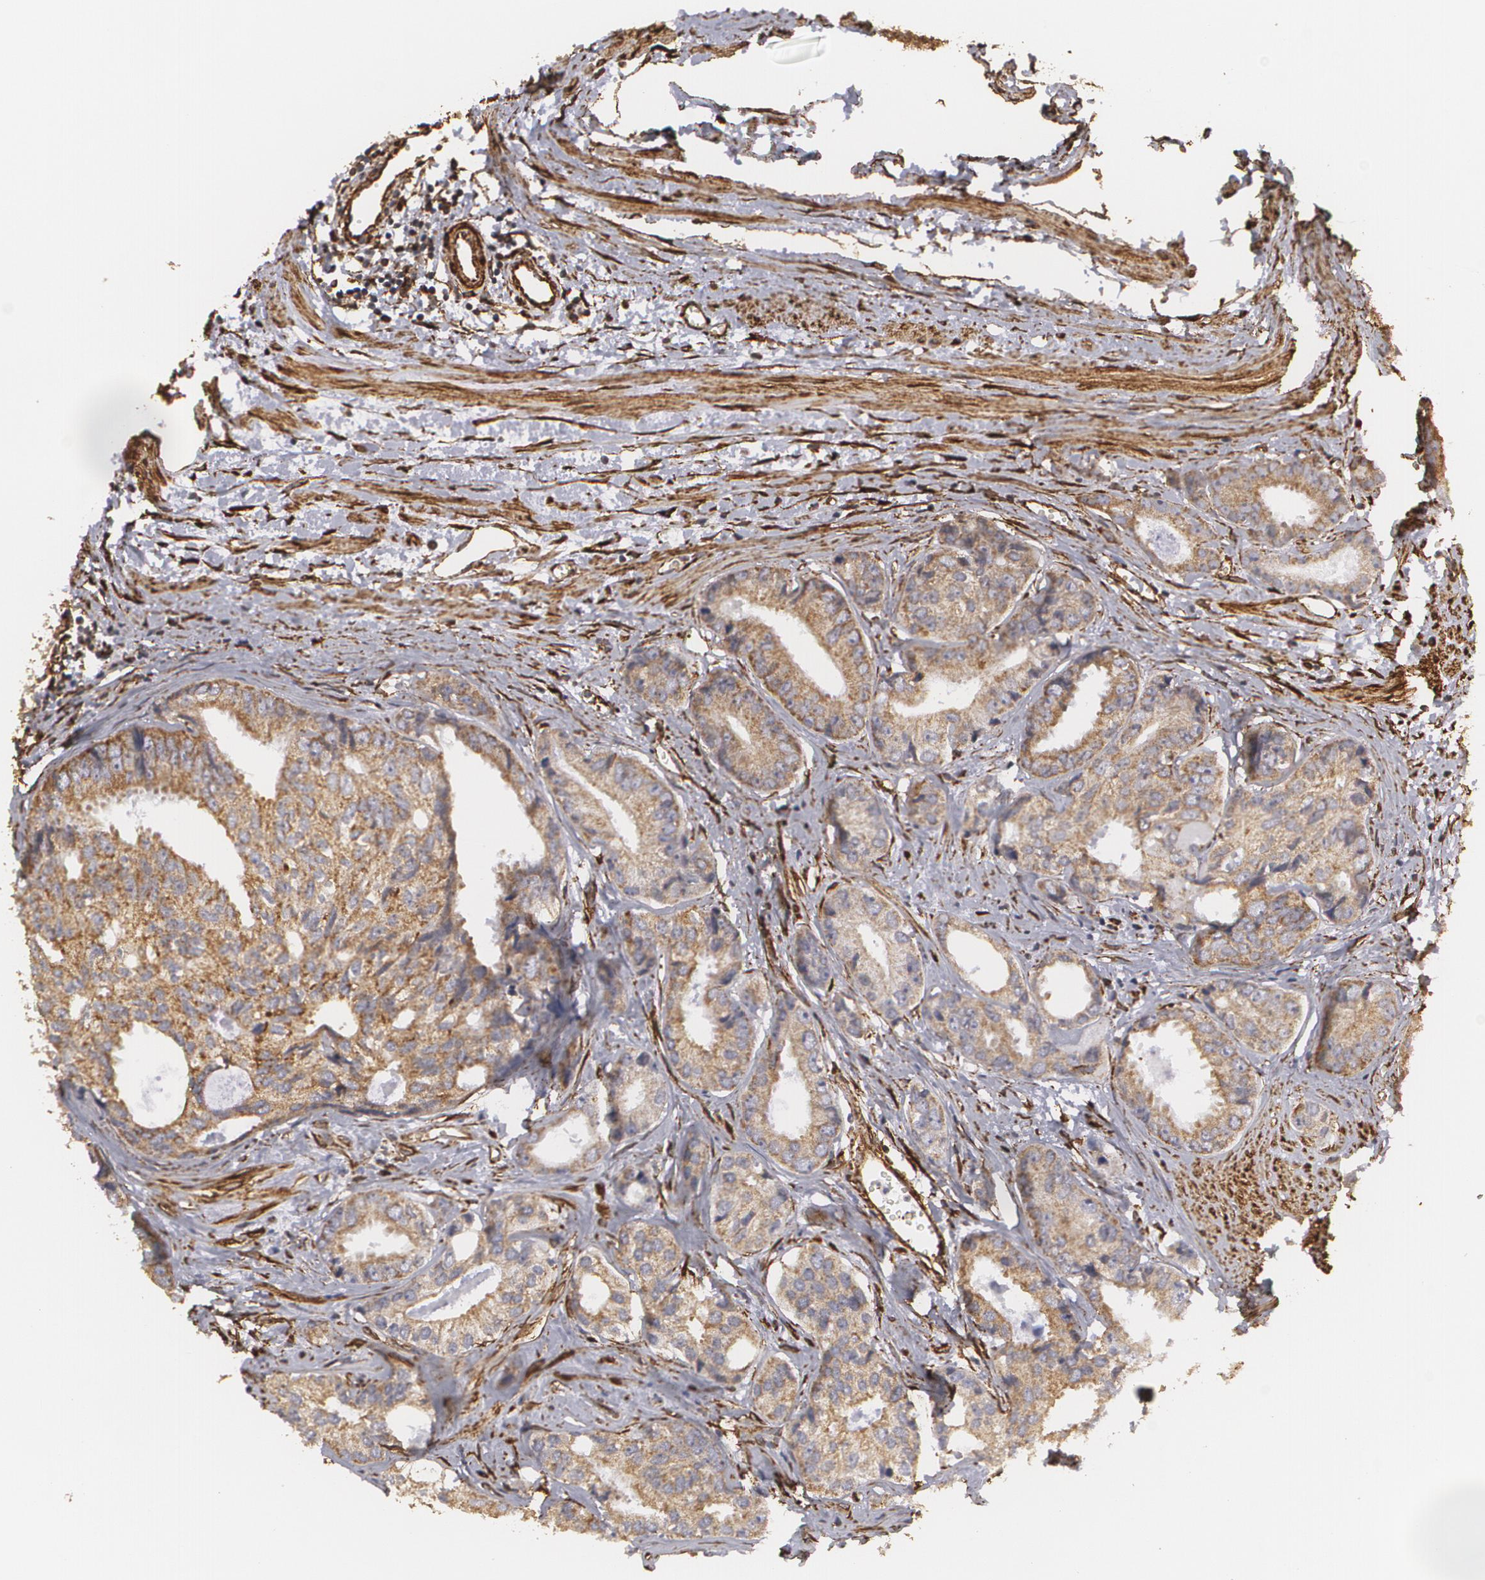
{"staining": {"intensity": "weak", "quantity": ">75%", "location": "cytoplasmic/membranous"}, "tissue": "prostate cancer", "cell_type": "Tumor cells", "image_type": "cancer", "snomed": [{"axis": "morphology", "description": "Adenocarcinoma, High grade"}, {"axis": "topography", "description": "Prostate"}], "caption": "This histopathology image displays IHC staining of human prostate cancer (adenocarcinoma (high-grade)), with low weak cytoplasmic/membranous staining in about >75% of tumor cells.", "gene": "CYB5R3", "patient": {"sex": "male", "age": 56}}